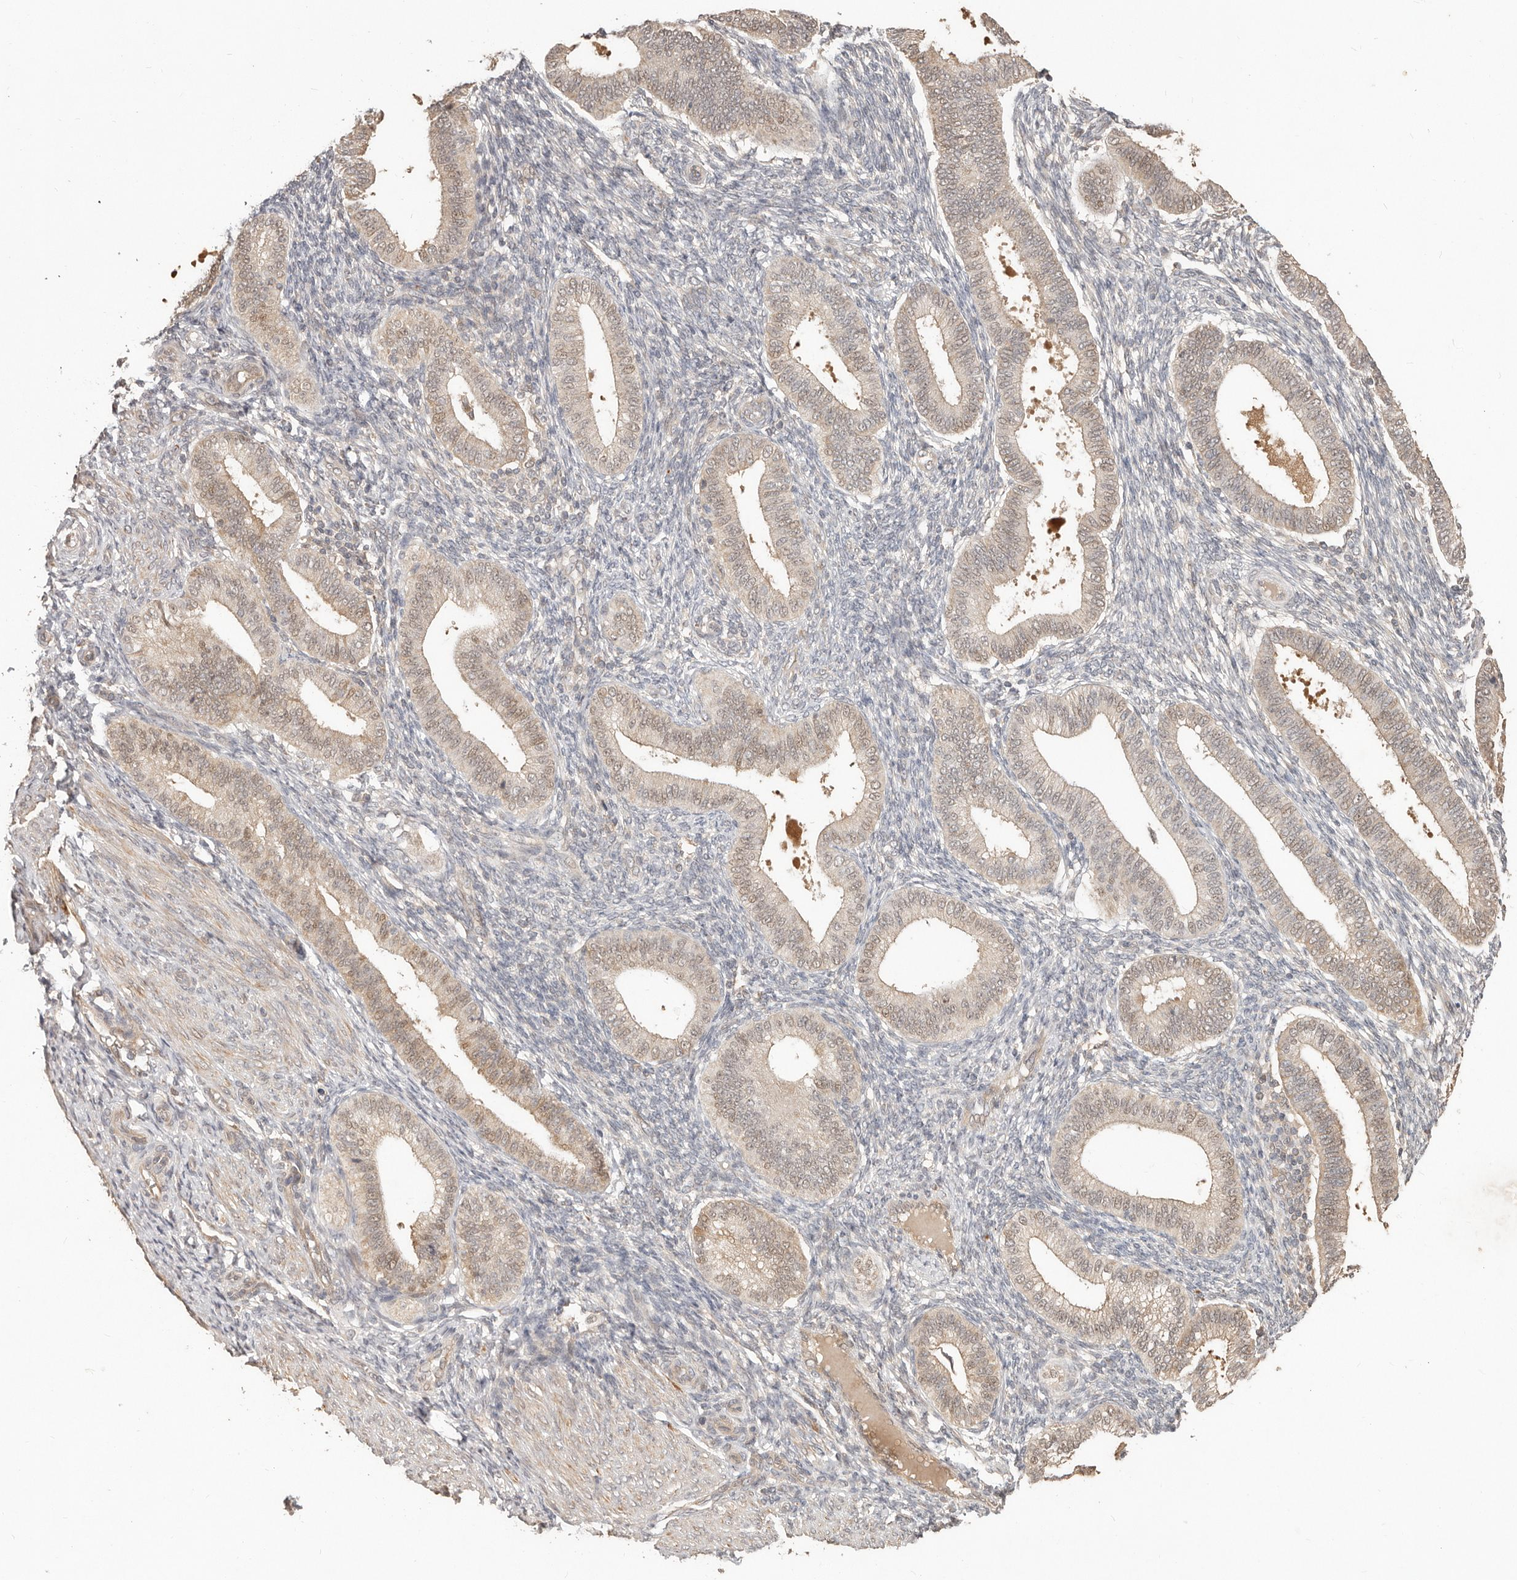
{"staining": {"intensity": "negative", "quantity": "none", "location": "none"}, "tissue": "endometrium", "cell_type": "Cells in endometrial stroma", "image_type": "normal", "snomed": [{"axis": "morphology", "description": "Normal tissue, NOS"}, {"axis": "topography", "description": "Endometrium"}], "caption": "This micrograph is of normal endometrium stained with IHC to label a protein in brown with the nuclei are counter-stained blue. There is no staining in cells in endometrial stroma. (IHC, brightfield microscopy, high magnification).", "gene": "MTFR2", "patient": {"sex": "female", "age": 39}}